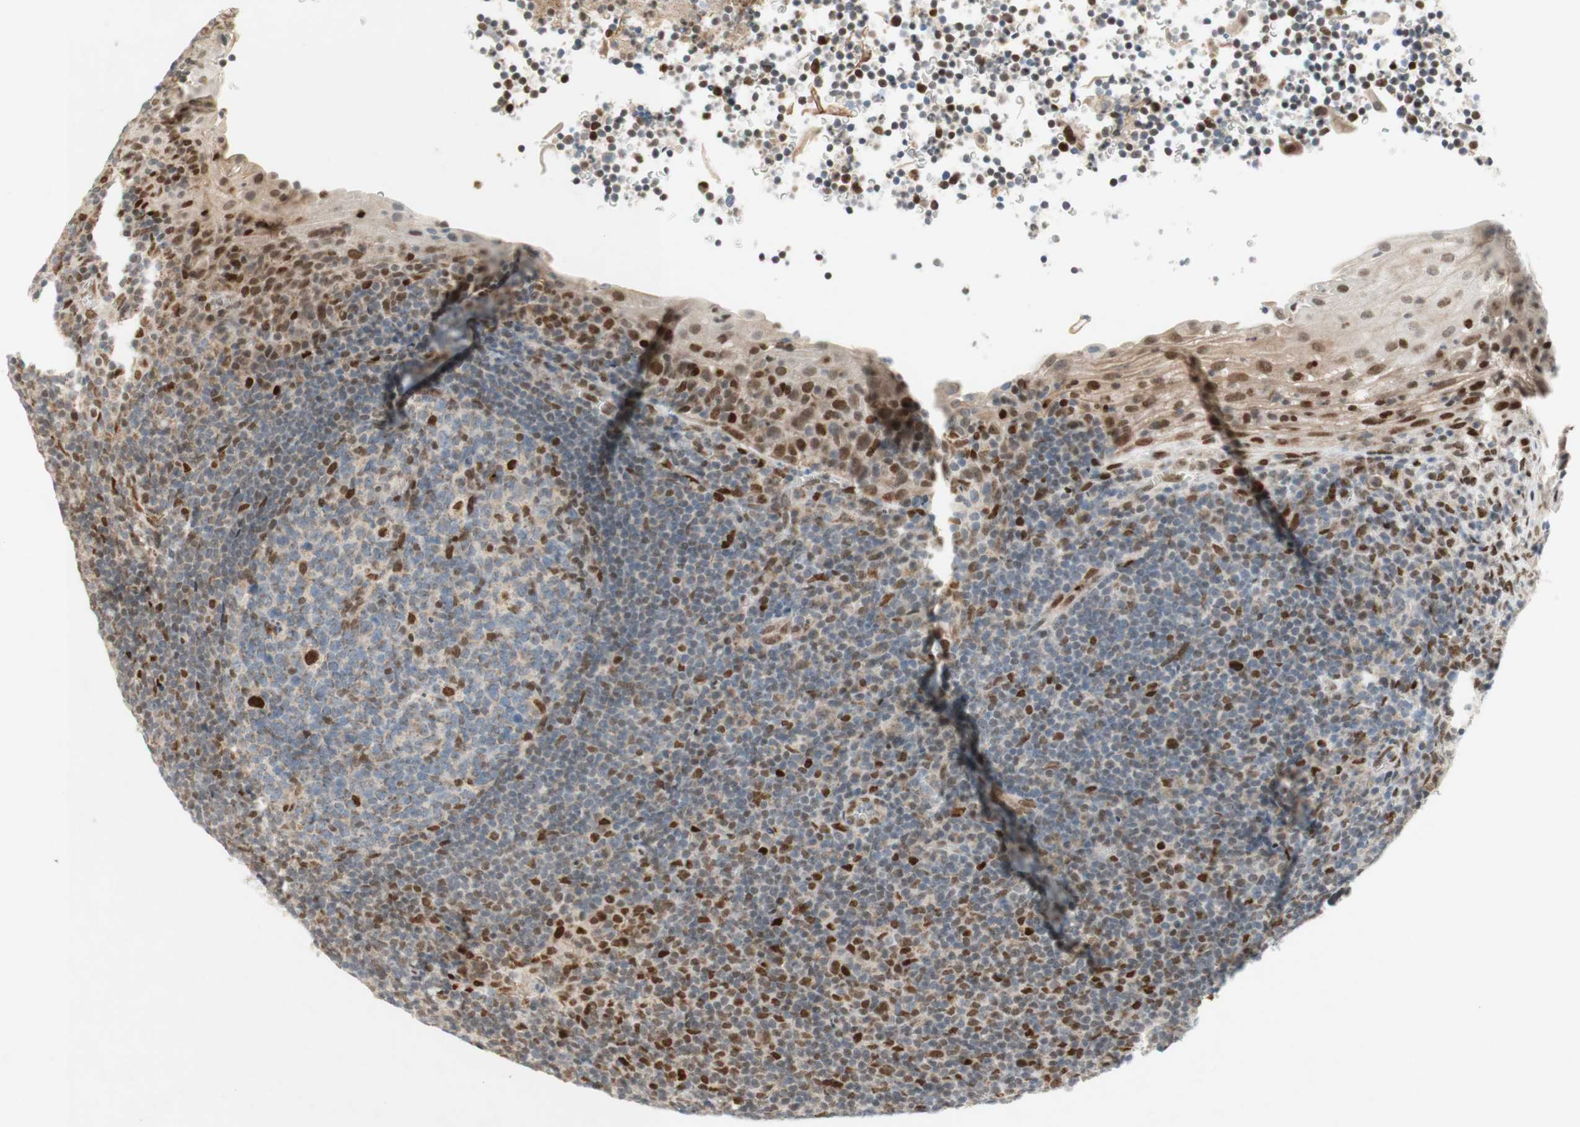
{"staining": {"intensity": "strong", "quantity": "<25%", "location": "nuclear"}, "tissue": "tonsil", "cell_type": "Germinal center cells", "image_type": "normal", "snomed": [{"axis": "morphology", "description": "Normal tissue, NOS"}, {"axis": "topography", "description": "Tonsil"}], "caption": "The immunohistochemical stain labels strong nuclear positivity in germinal center cells of unremarkable tonsil.", "gene": "DNMT3A", "patient": {"sex": "male", "age": 37}}